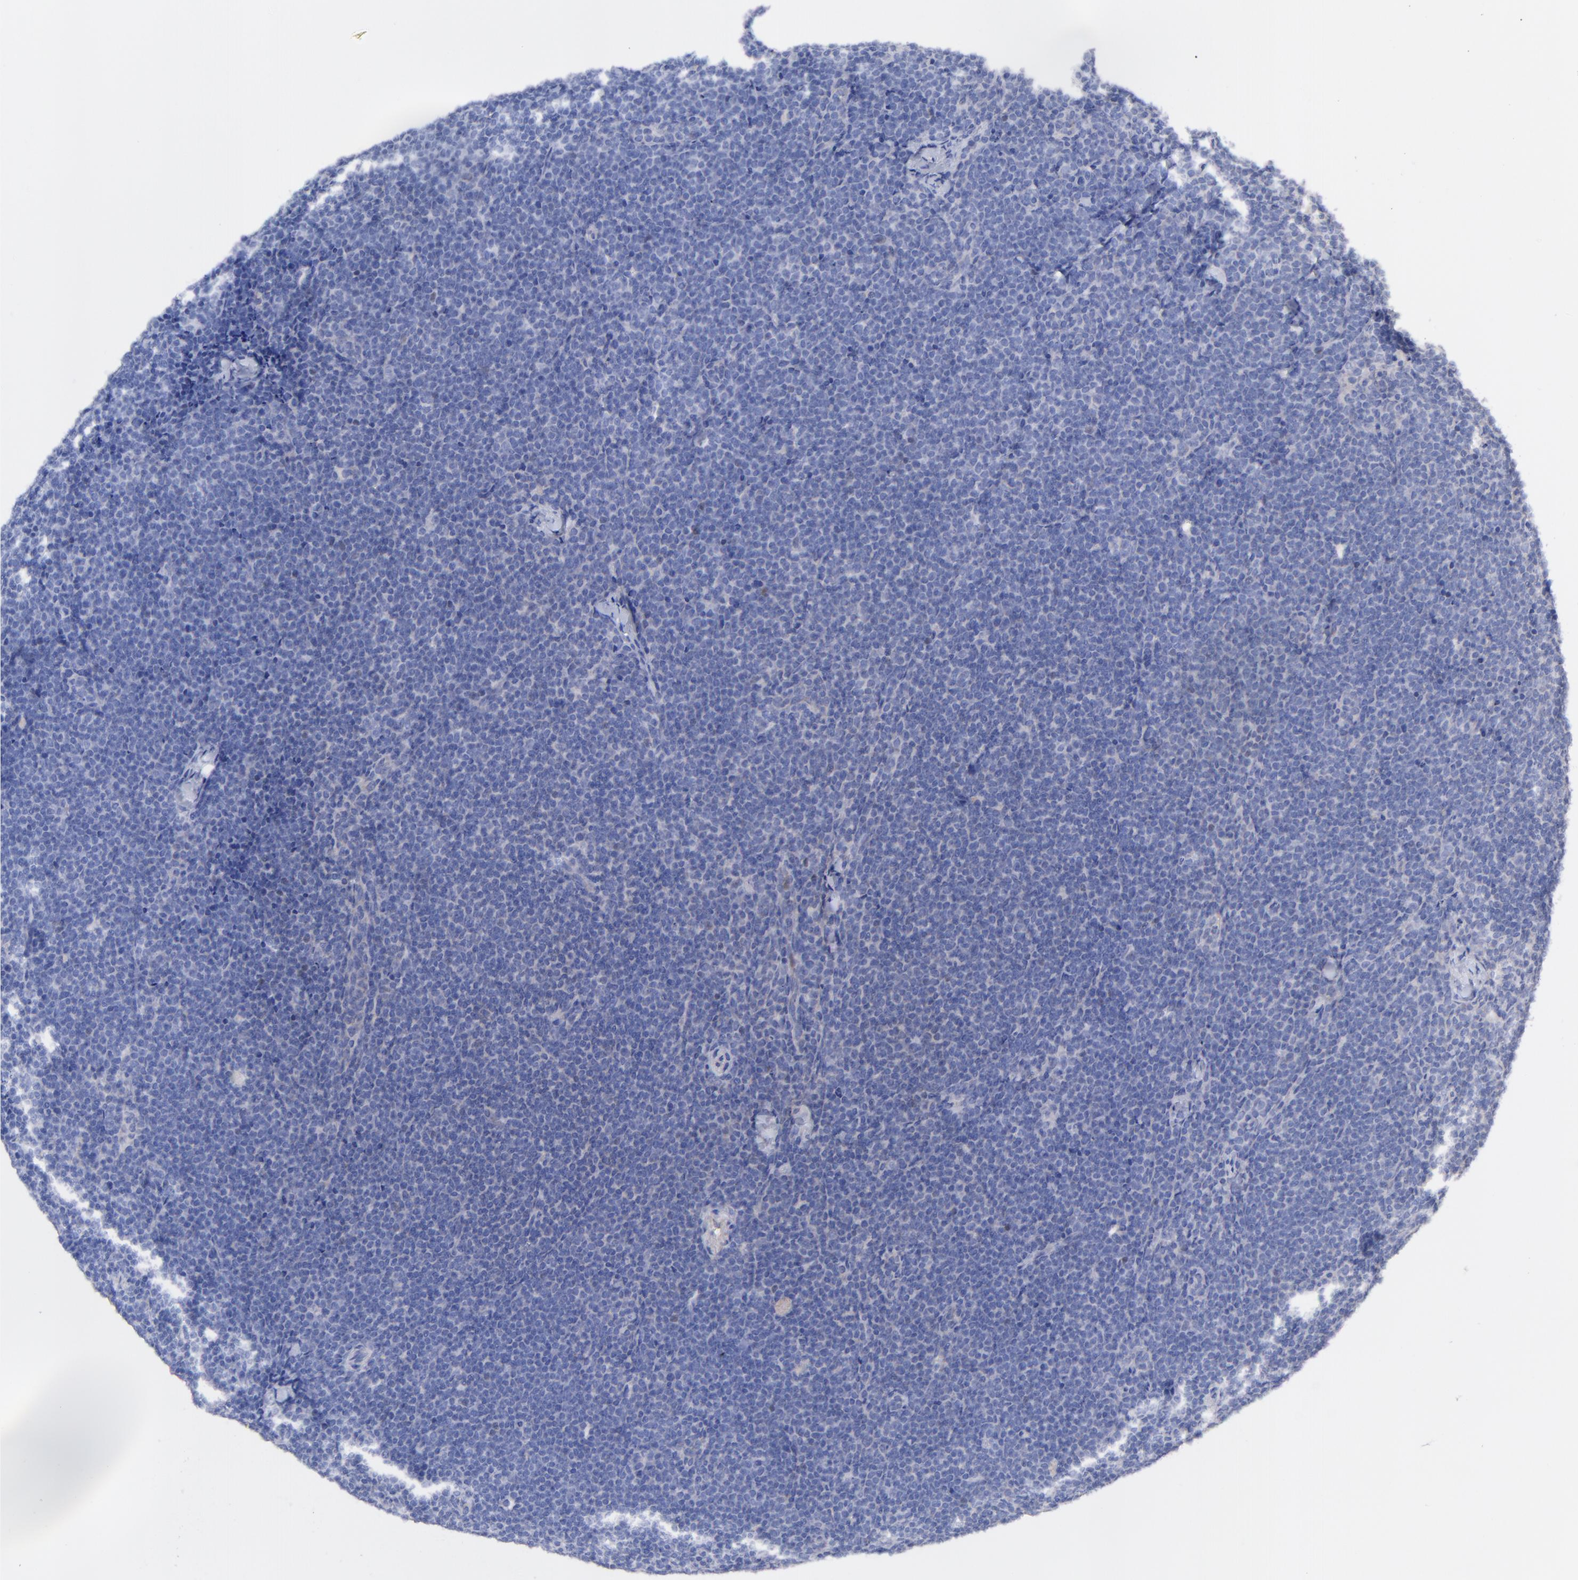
{"staining": {"intensity": "negative", "quantity": "none", "location": "none"}, "tissue": "lymphoma", "cell_type": "Tumor cells", "image_type": "cancer", "snomed": [{"axis": "morphology", "description": "Malignant lymphoma, non-Hodgkin's type, High grade"}, {"axis": "topography", "description": "Lymph node"}], "caption": "Tumor cells are negative for brown protein staining in high-grade malignant lymphoma, non-Hodgkin's type.", "gene": "CFAP57", "patient": {"sex": "female", "age": 58}}